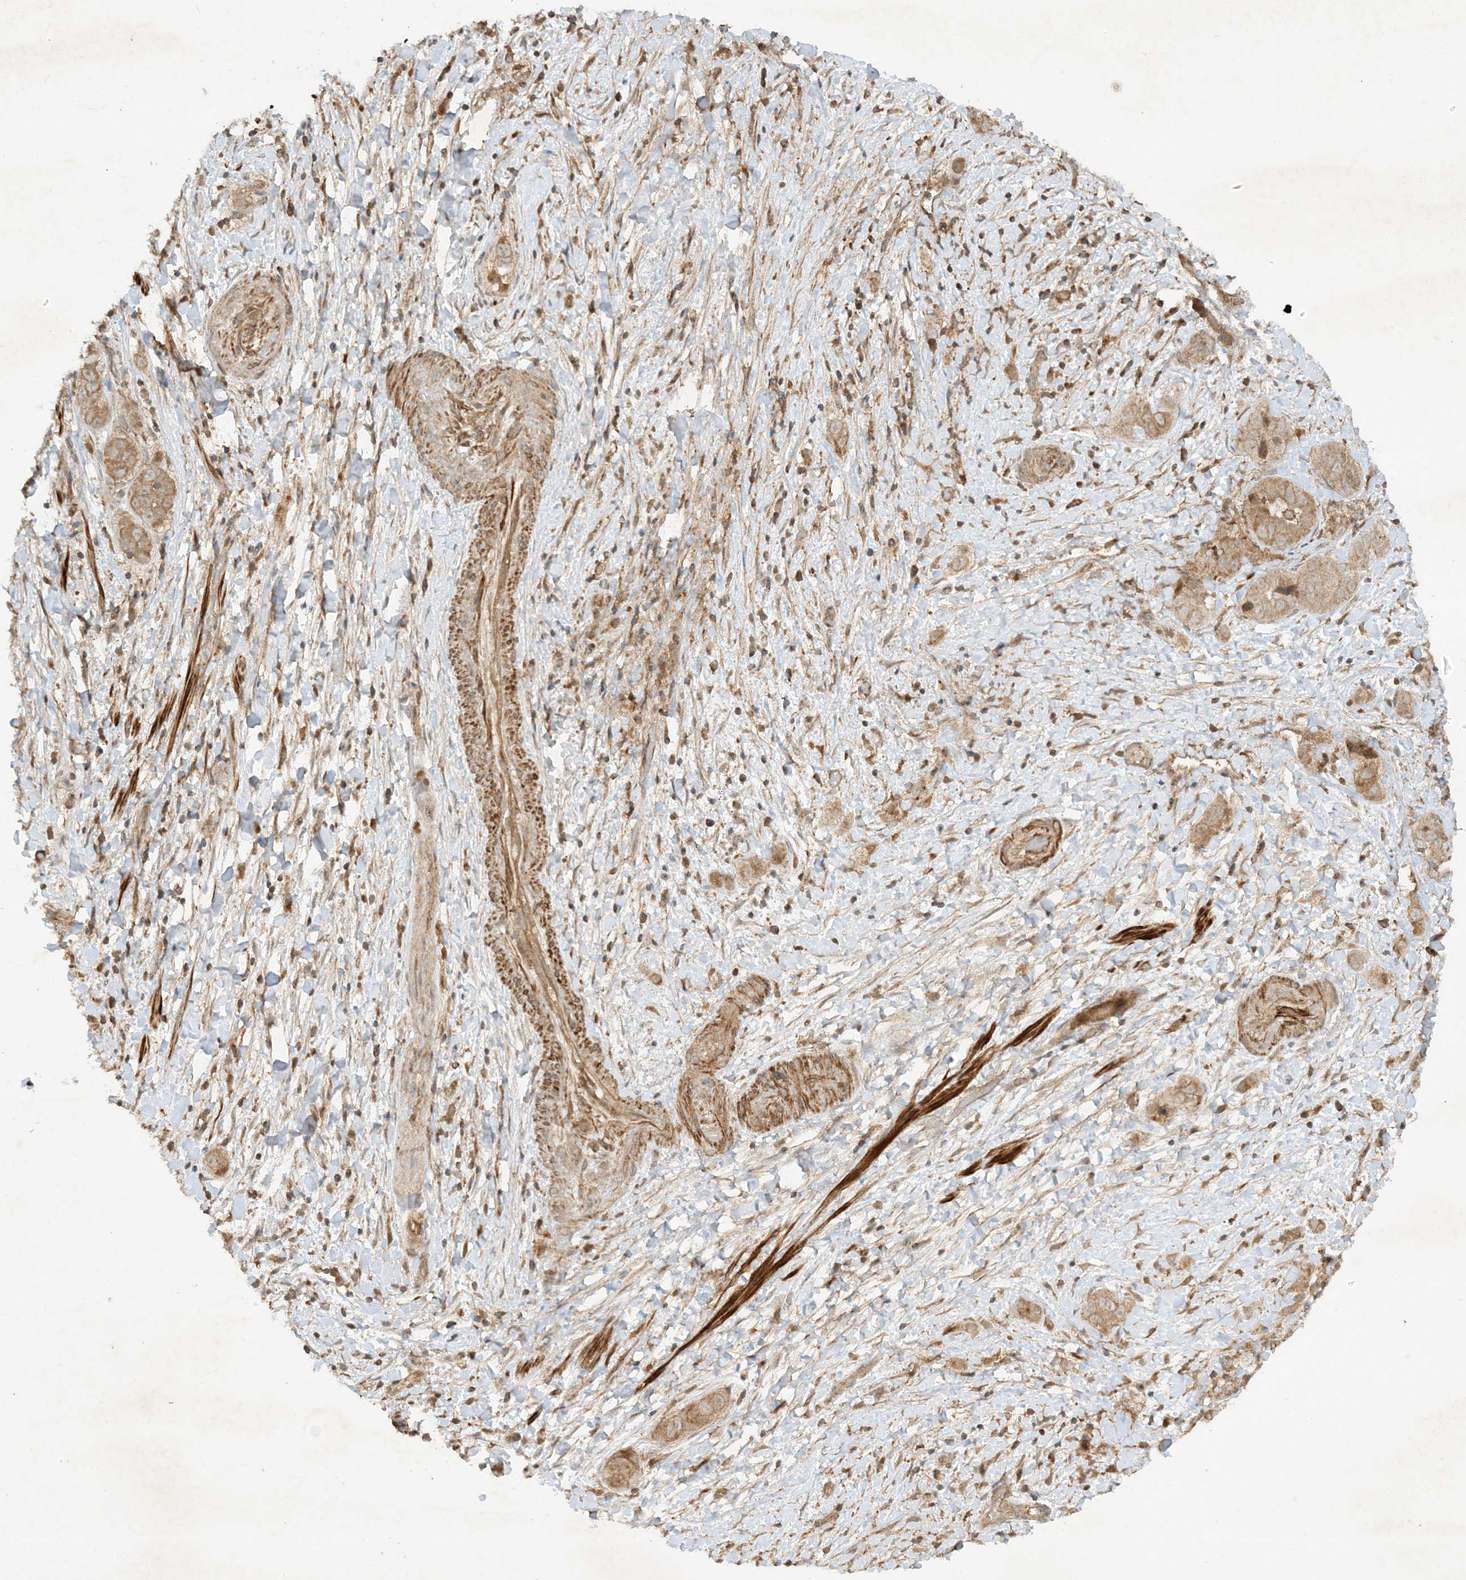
{"staining": {"intensity": "weak", "quantity": ">75%", "location": "cytoplasmic/membranous"}, "tissue": "liver cancer", "cell_type": "Tumor cells", "image_type": "cancer", "snomed": [{"axis": "morphology", "description": "Cholangiocarcinoma"}, {"axis": "topography", "description": "Liver"}], "caption": "Human liver cholangiocarcinoma stained with a protein marker displays weak staining in tumor cells.", "gene": "XRN1", "patient": {"sex": "female", "age": 52}}